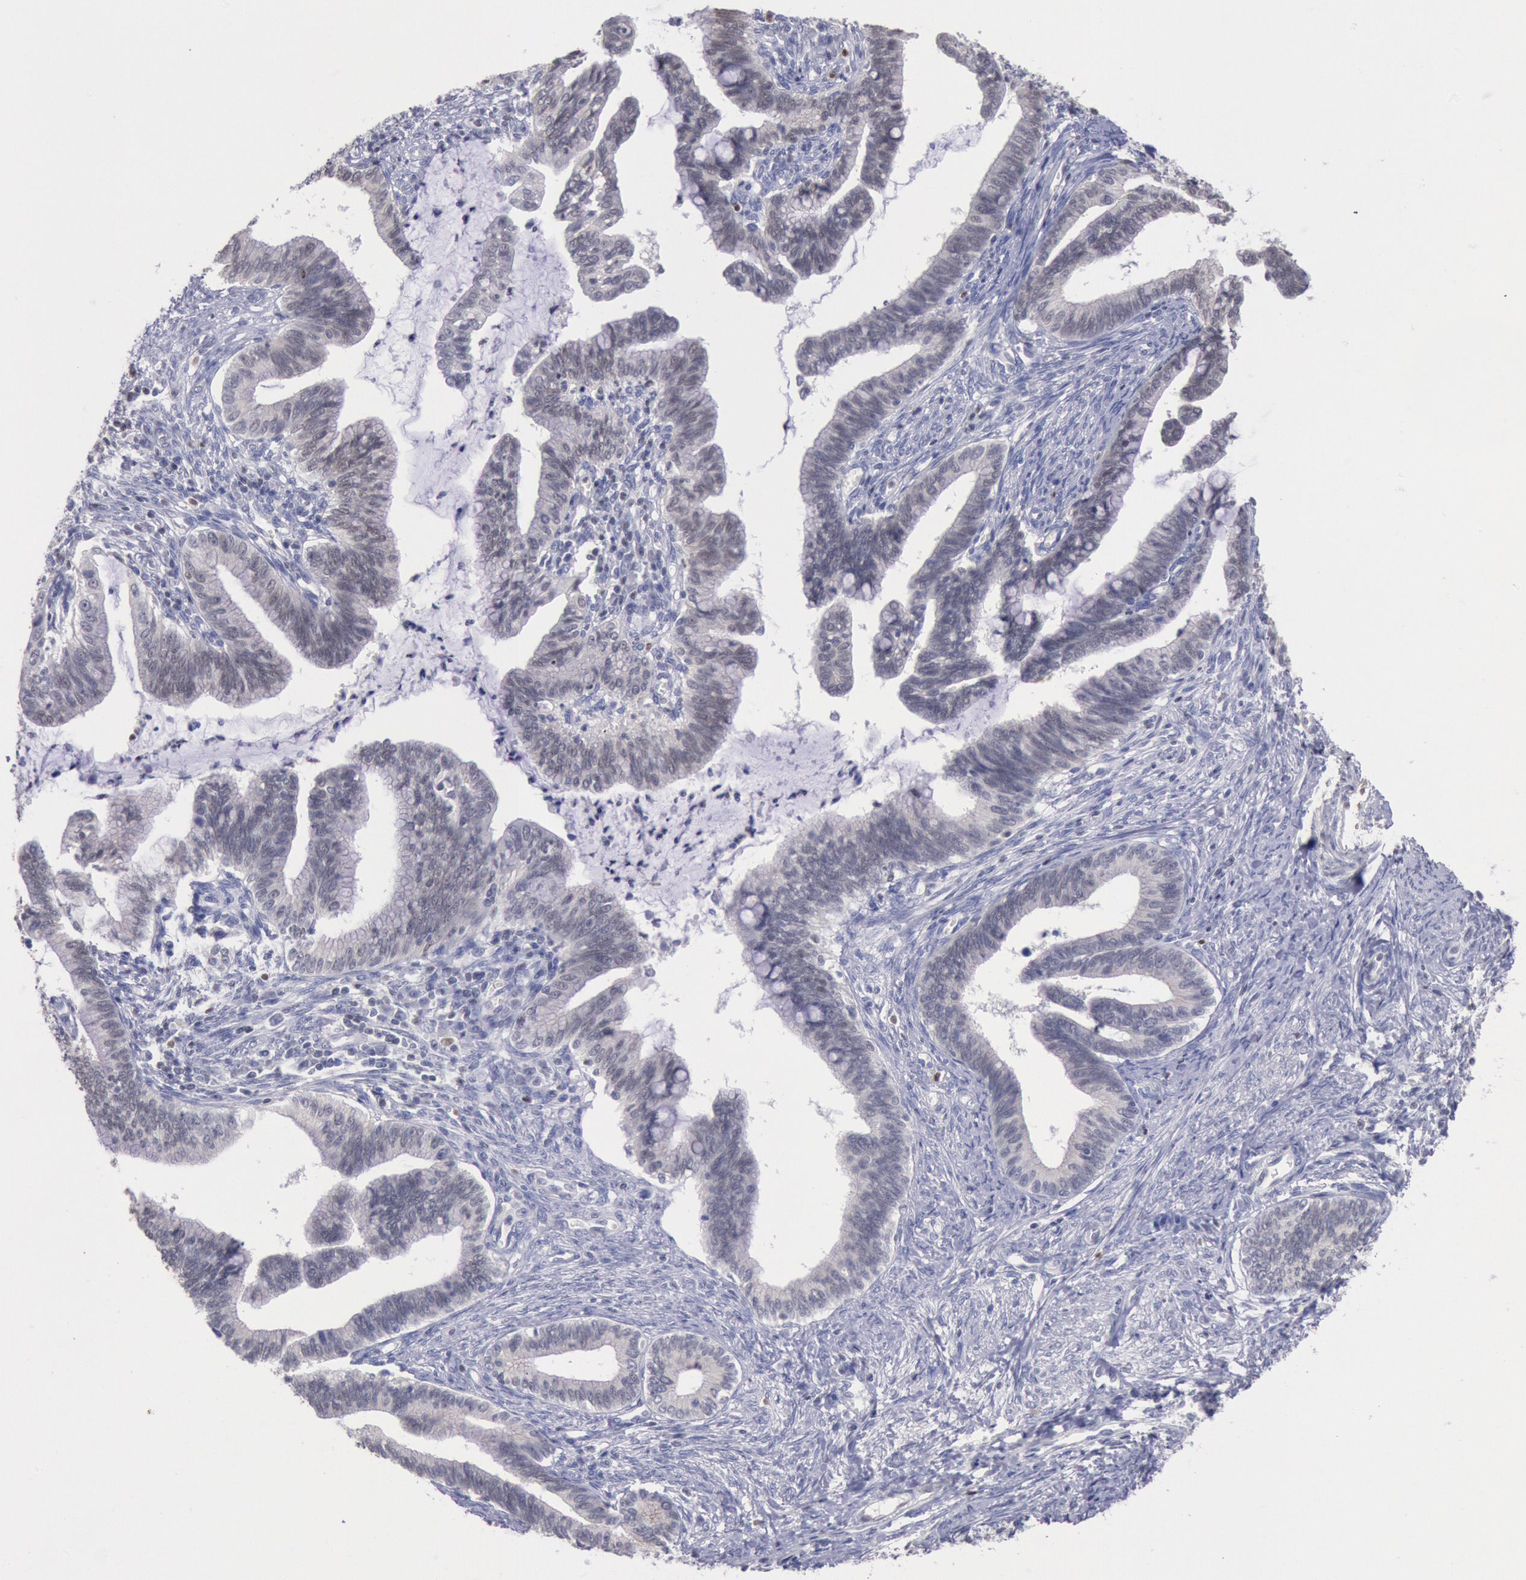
{"staining": {"intensity": "negative", "quantity": "none", "location": "none"}, "tissue": "cervical cancer", "cell_type": "Tumor cells", "image_type": "cancer", "snomed": [{"axis": "morphology", "description": "Adenocarcinoma, NOS"}, {"axis": "topography", "description": "Cervix"}], "caption": "The image demonstrates no staining of tumor cells in adenocarcinoma (cervical).", "gene": "RPS6KA5", "patient": {"sex": "female", "age": 36}}